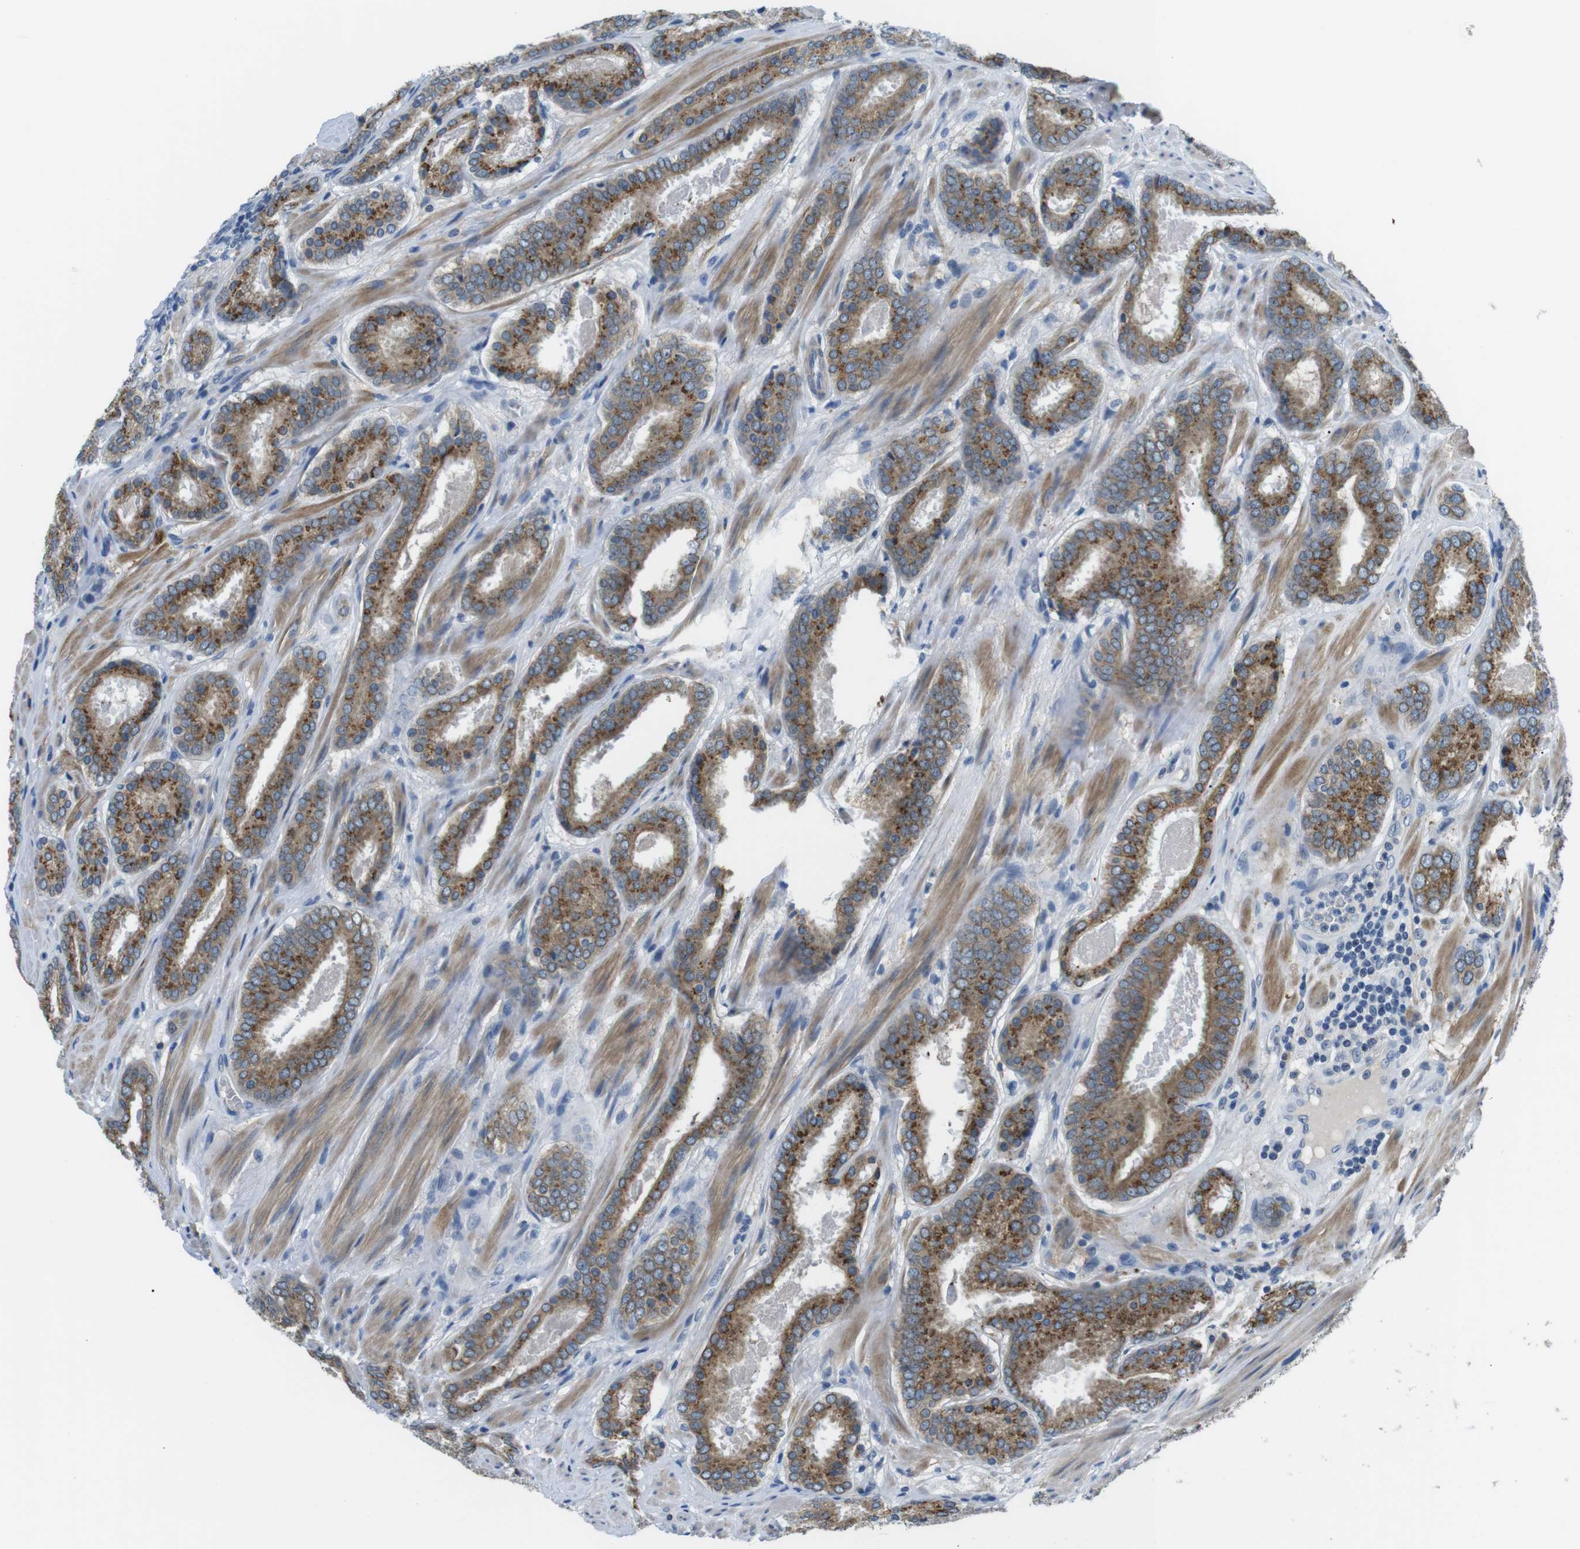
{"staining": {"intensity": "moderate", "quantity": ">75%", "location": "cytoplasmic/membranous"}, "tissue": "prostate cancer", "cell_type": "Tumor cells", "image_type": "cancer", "snomed": [{"axis": "morphology", "description": "Adenocarcinoma, Low grade"}, {"axis": "topography", "description": "Prostate"}], "caption": "Protein positivity by immunohistochemistry (IHC) reveals moderate cytoplasmic/membranous expression in approximately >75% of tumor cells in prostate cancer (adenocarcinoma (low-grade)).", "gene": "WSCD1", "patient": {"sex": "male", "age": 69}}